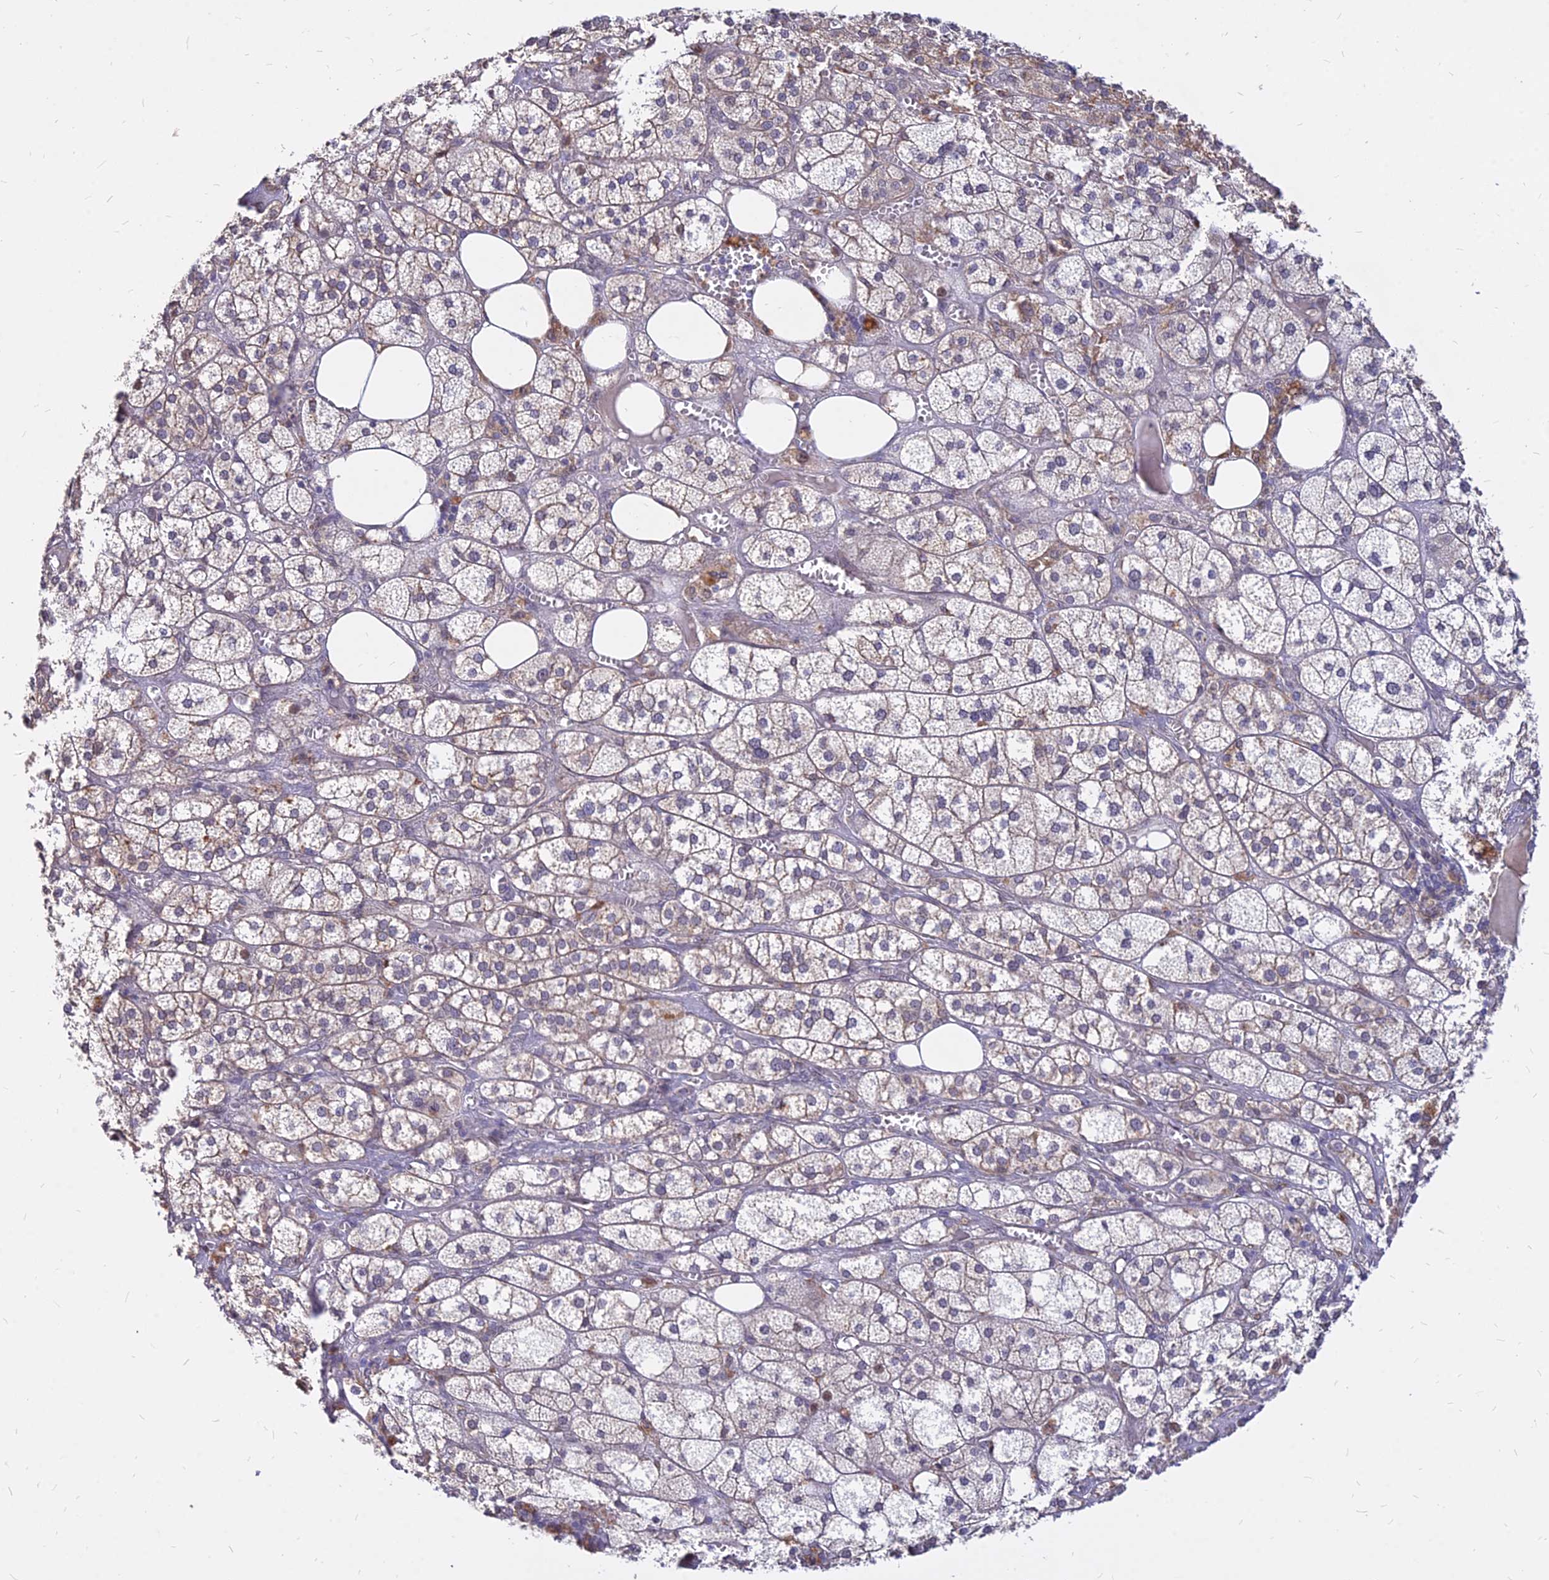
{"staining": {"intensity": "weak", "quantity": "25%-75%", "location": "cytoplasmic/membranous"}, "tissue": "adrenal gland", "cell_type": "Glandular cells", "image_type": "normal", "snomed": [{"axis": "morphology", "description": "Normal tissue, NOS"}, {"axis": "topography", "description": "Adrenal gland"}], "caption": "The image shows staining of normal adrenal gland, revealing weak cytoplasmic/membranous protein staining (brown color) within glandular cells.", "gene": "C11orf68", "patient": {"sex": "female", "age": 61}}